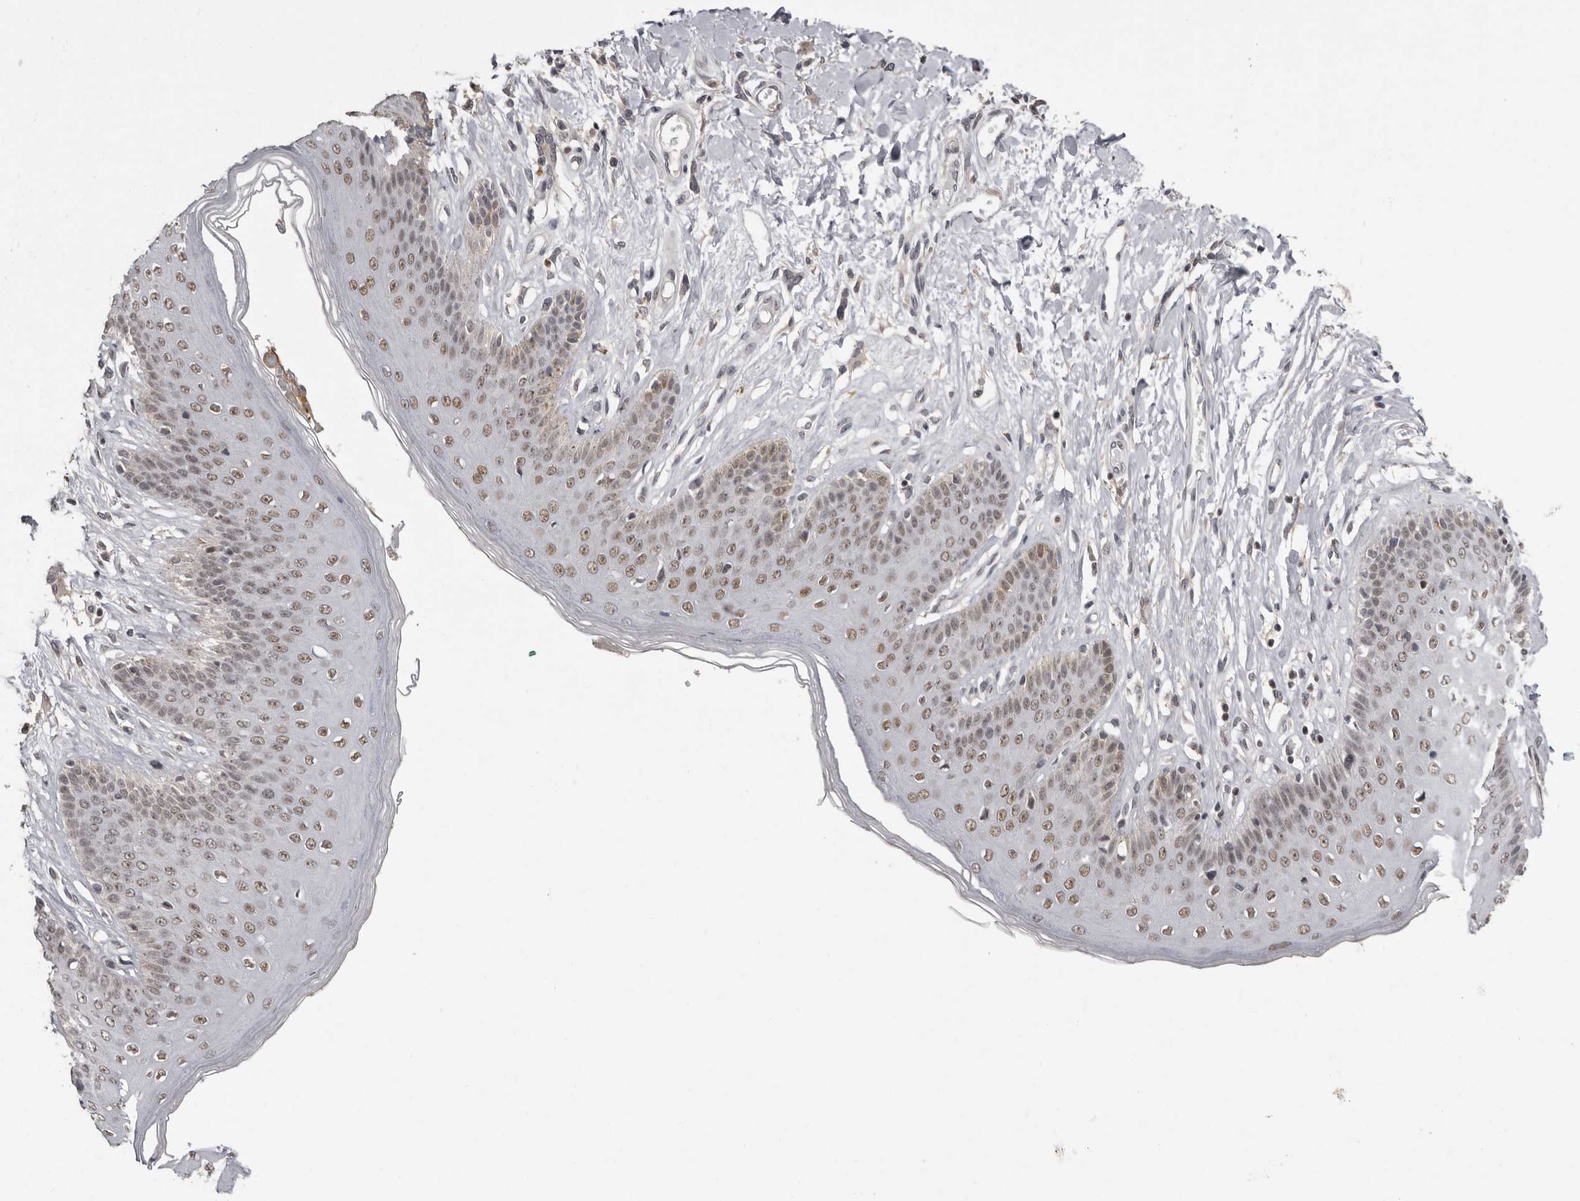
{"staining": {"intensity": "moderate", "quantity": "25%-75%", "location": "nuclear"}, "tissue": "skin", "cell_type": "Epidermal cells", "image_type": "normal", "snomed": [{"axis": "morphology", "description": "Normal tissue, NOS"}, {"axis": "morphology", "description": "Squamous cell carcinoma, NOS"}, {"axis": "topography", "description": "Vulva"}], "caption": "Immunohistochemistry micrograph of unremarkable skin: human skin stained using IHC demonstrates medium levels of moderate protein expression localized specifically in the nuclear of epidermal cells, appearing as a nuclear brown color.", "gene": "SRCAP", "patient": {"sex": "female", "age": 85}}